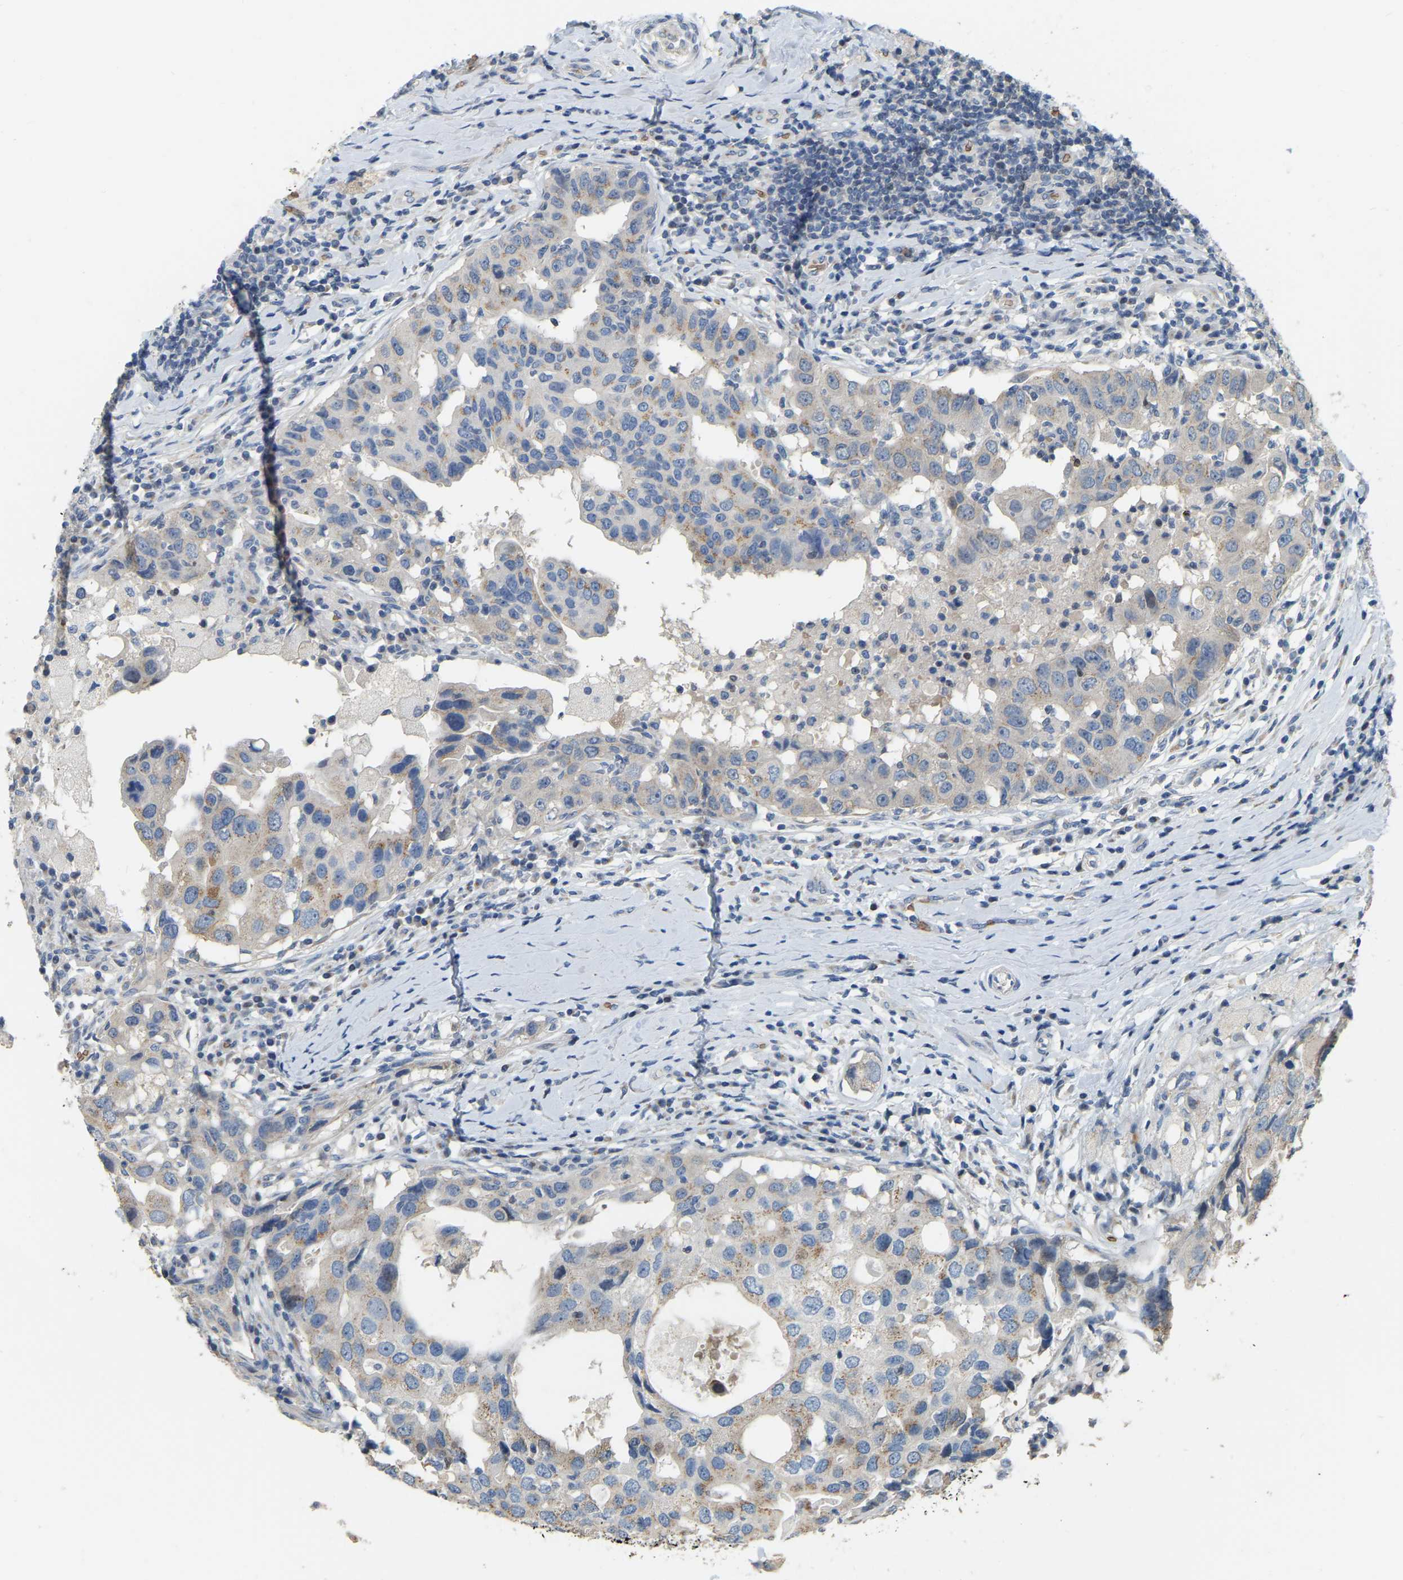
{"staining": {"intensity": "weak", "quantity": "25%-75%", "location": "cytoplasmic/membranous"}, "tissue": "breast cancer", "cell_type": "Tumor cells", "image_type": "cancer", "snomed": [{"axis": "morphology", "description": "Duct carcinoma"}, {"axis": "topography", "description": "Breast"}], "caption": "Protein expression analysis of breast invasive ductal carcinoma reveals weak cytoplasmic/membranous positivity in about 25%-75% of tumor cells.", "gene": "CFAP298", "patient": {"sex": "female", "age": 27}}